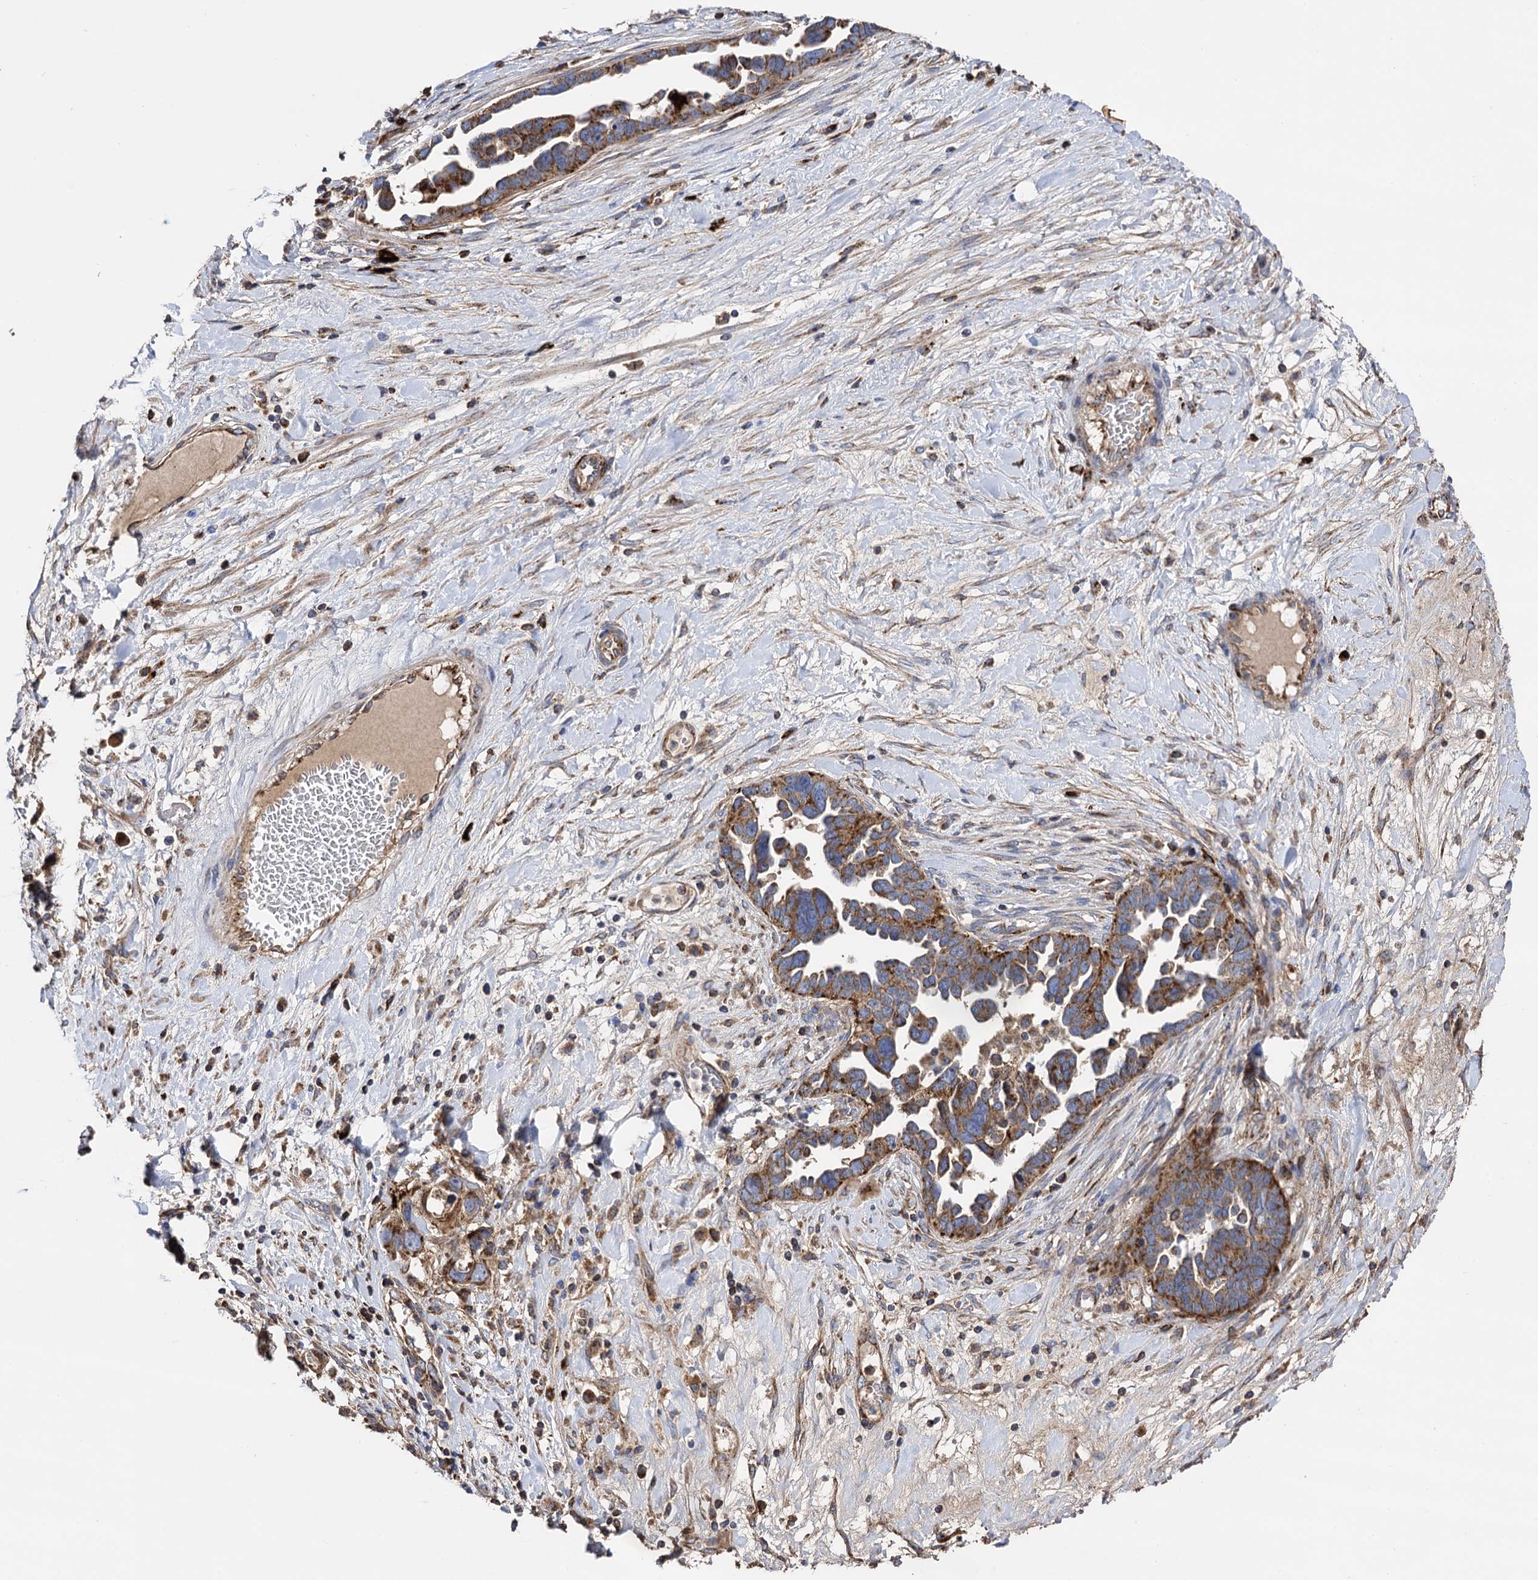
{"staining": {"intensity": "moderate", "quantity": ">75%", "location": "cytoplasmic/membranous"}, "tissue": "ovarian cancer", "cell_type": "Tumor cells", "image_type": "cancer", "snomed": [{"axis": "morphology", "description": "Cystadenocarcinoma, serous, NOS"}, {"axis": "topography", "description": "Ovary"}], "caption": "A brown stain shows moderate cytoplasmic/membranous staining of a protein in human serous cystadenocarcinoma (ovarian) tumor cells.", "gene": "IQCH", "patient": {"sex": "female", "age": 54}}